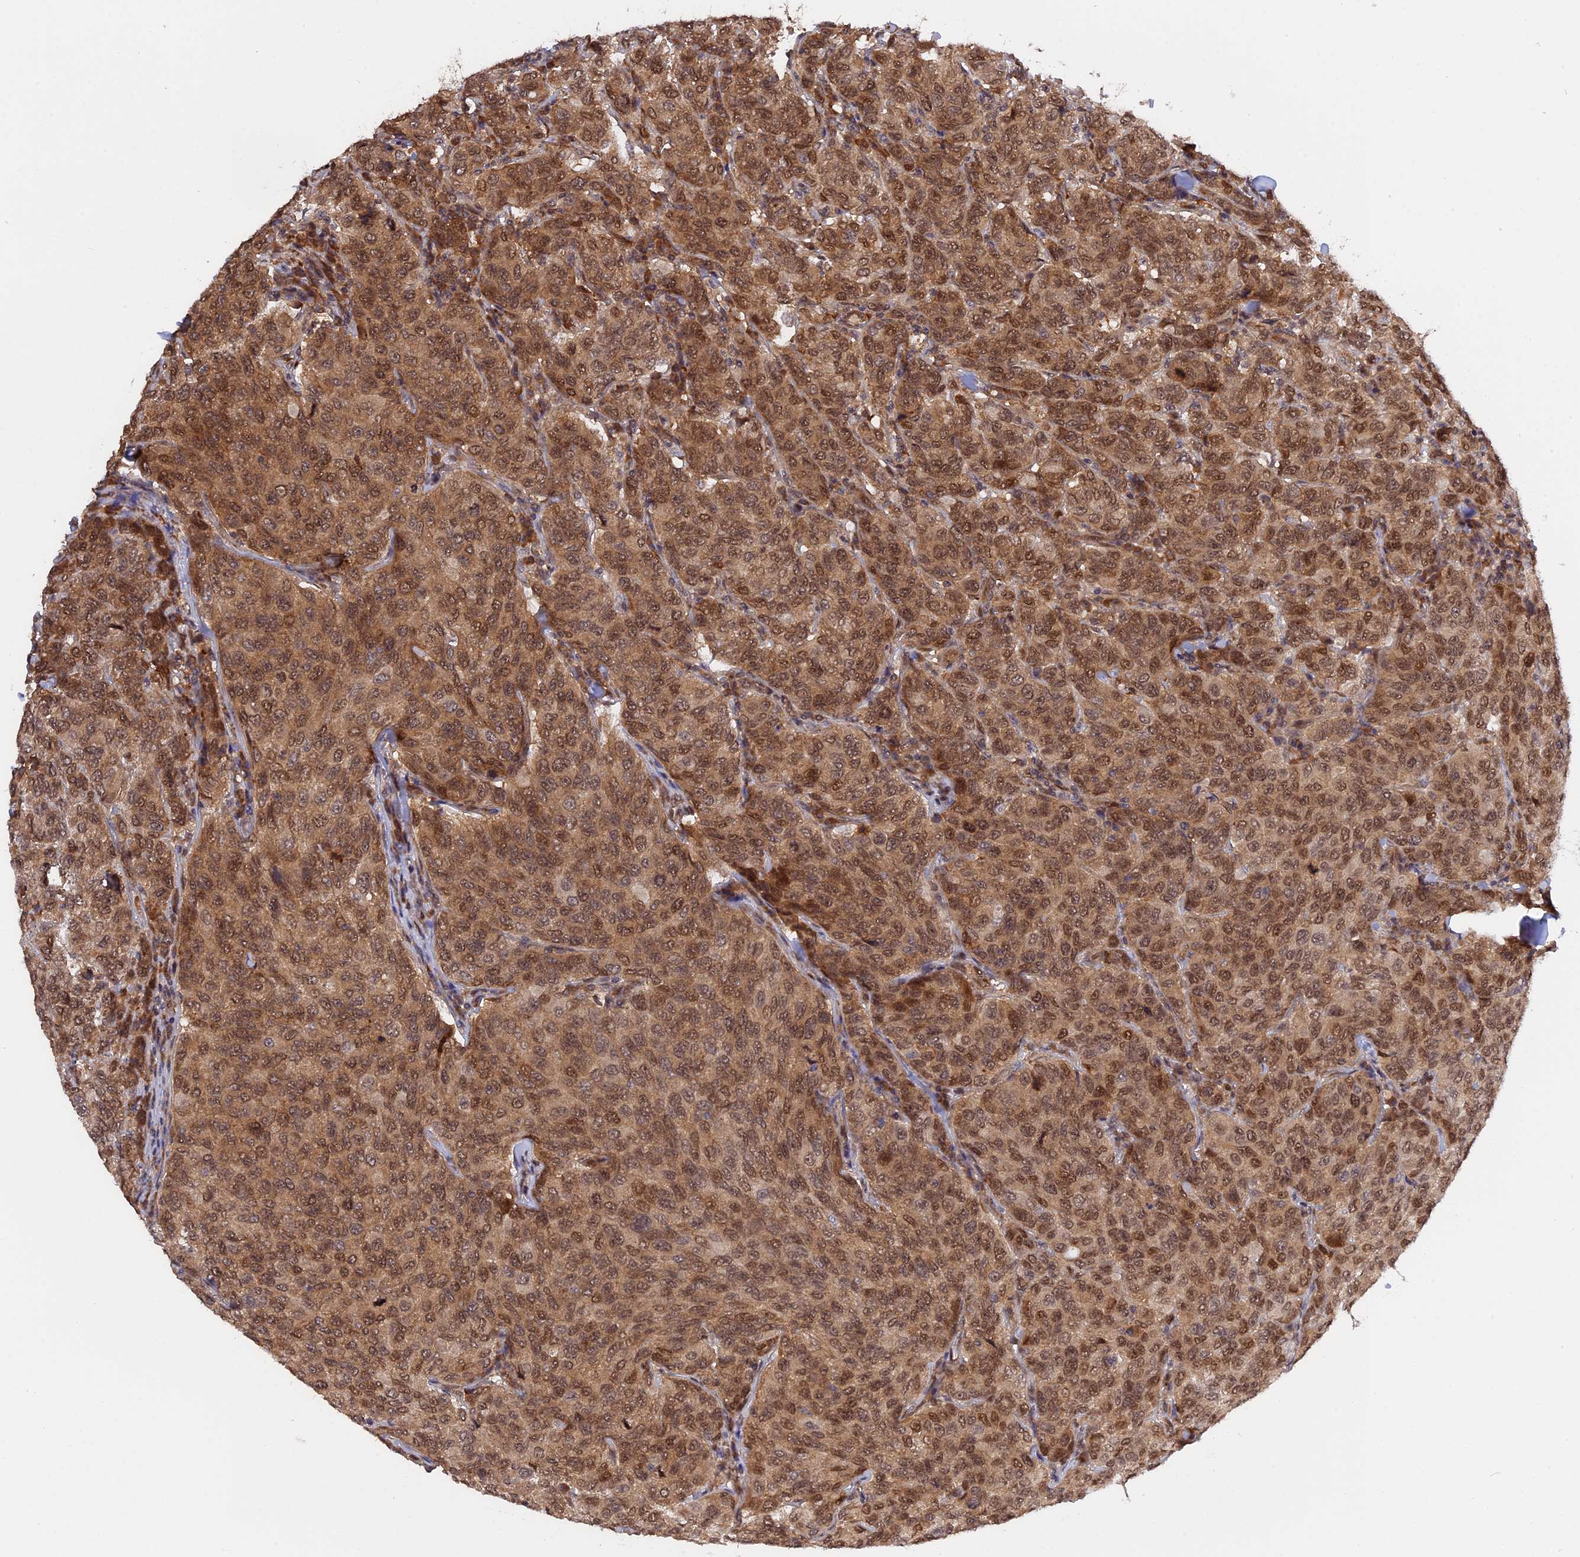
{"staining": {"intensity": "moderate", "quantity": ">75%", "location": "cytoplasmic/membranous,nuclear"}, "tissue": "breast cancer", "cell_type": "Tumor cells", "image_type": "cancer", "snomed": [{"axis": "morphology", "description": "Duct carcinoma"}, {"axis": "topography", "description": "Breast"}], "caption": "Immunohistochemical staining of breast invasive ductal carcinoma exhibits medium levels of moderate cytoplasmic/membranous and nuclear protein expression in approximately >75% of tumor cells. The protein is shown in brown color, while the nuclei are stained blue.", "gene": "ZNF428", "patient": {"sex": "female", "age": 55}}